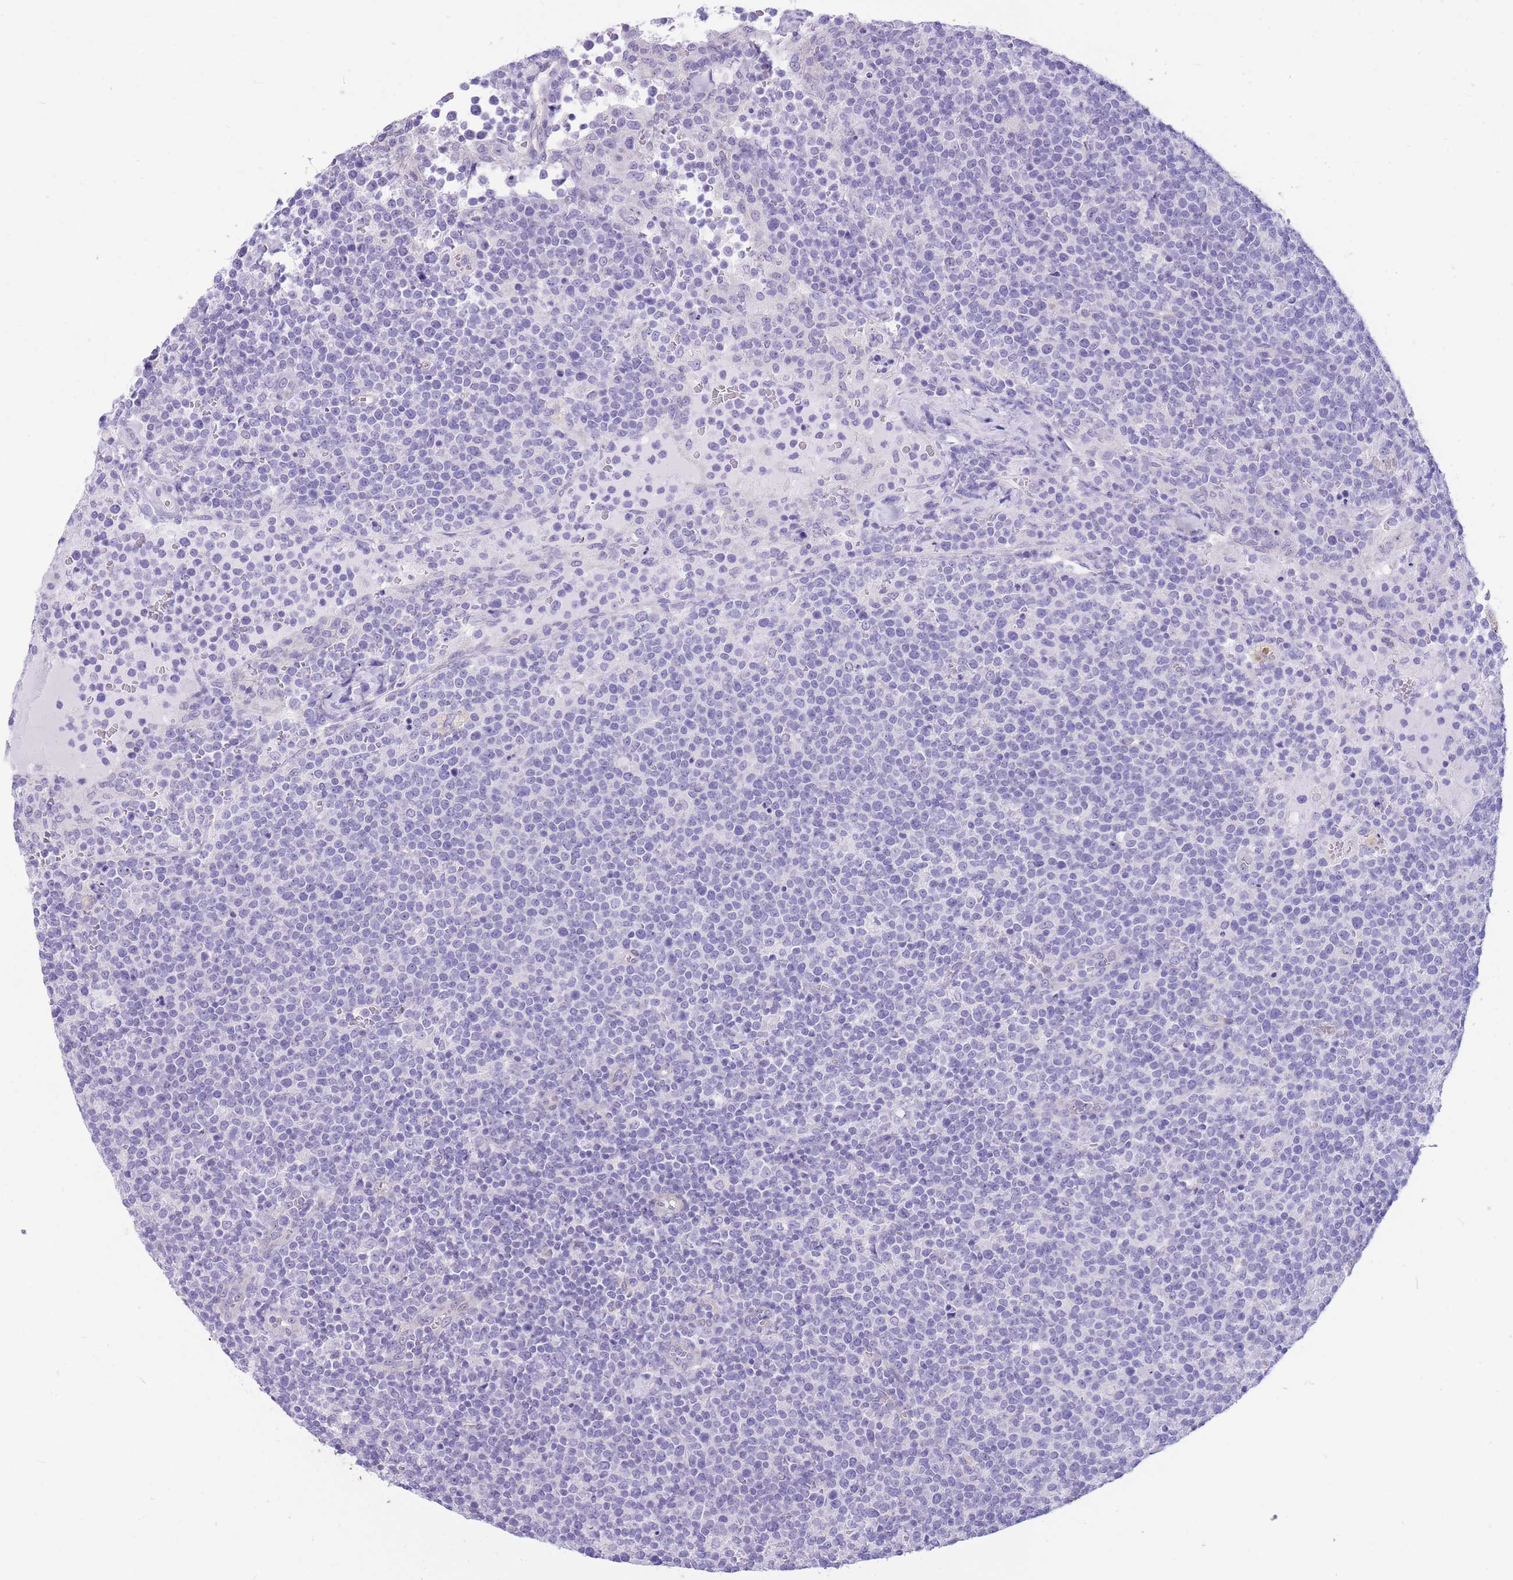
{"staining": {"intensity": "negative", "quantity": "none", "location": "none"}, "tissue": "lymphoma", "cell_type": "Tumor cells", "image_type": "cancer", "snomed": [{"axis": "morphology", "description": "Malignant lymphoma, non-Hodgkin's type, High grade"}, {"axis": "topography", "description": "Lymph node"}], "caption": "Micrograph shows no protein expression in tumor cells of high-grade malignant lymphoma, non-Hodgkin's type tissue.", "gene": "ZNF311", "patient": {"sex": "male", "age": 61}}